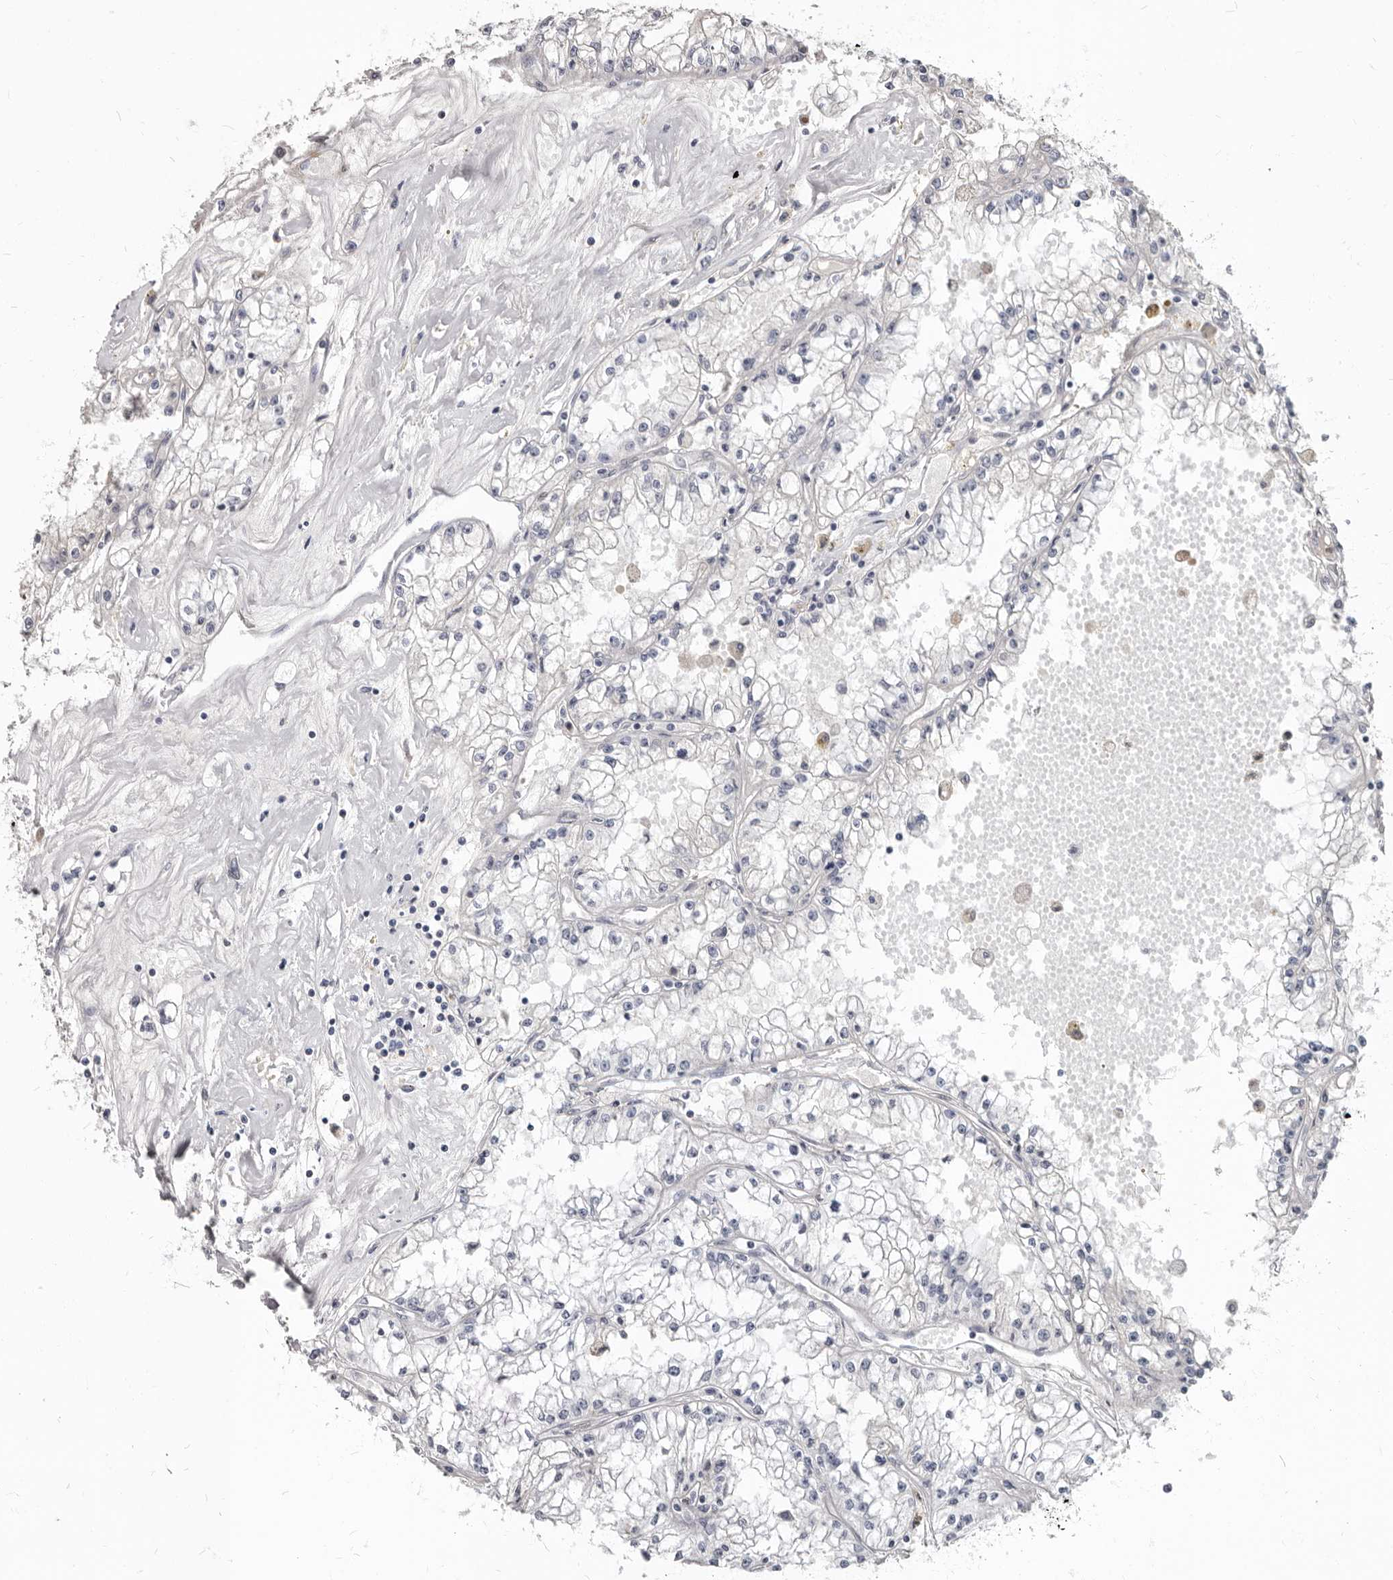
{"staining": {"intensity": "negative", "quantity": "none", "location": "none"}, "tissue": "renal cancer", "cell_type": "Tumor cells", "image_type": "cancer", "snomed": [{"axis": "morphology", "description": "Adenocarcinoma, NOS"}, {"axis": "topography", "description": "Kidney"}], "caption": "Tumor cells are negative for protein expression in human renal cancer. (DAB (3,3'-diaminobenzidine) immunohistochemistry, high magnification).", "gene": "MRGPRF", "patient": {"sex": "male", "age": 56}}